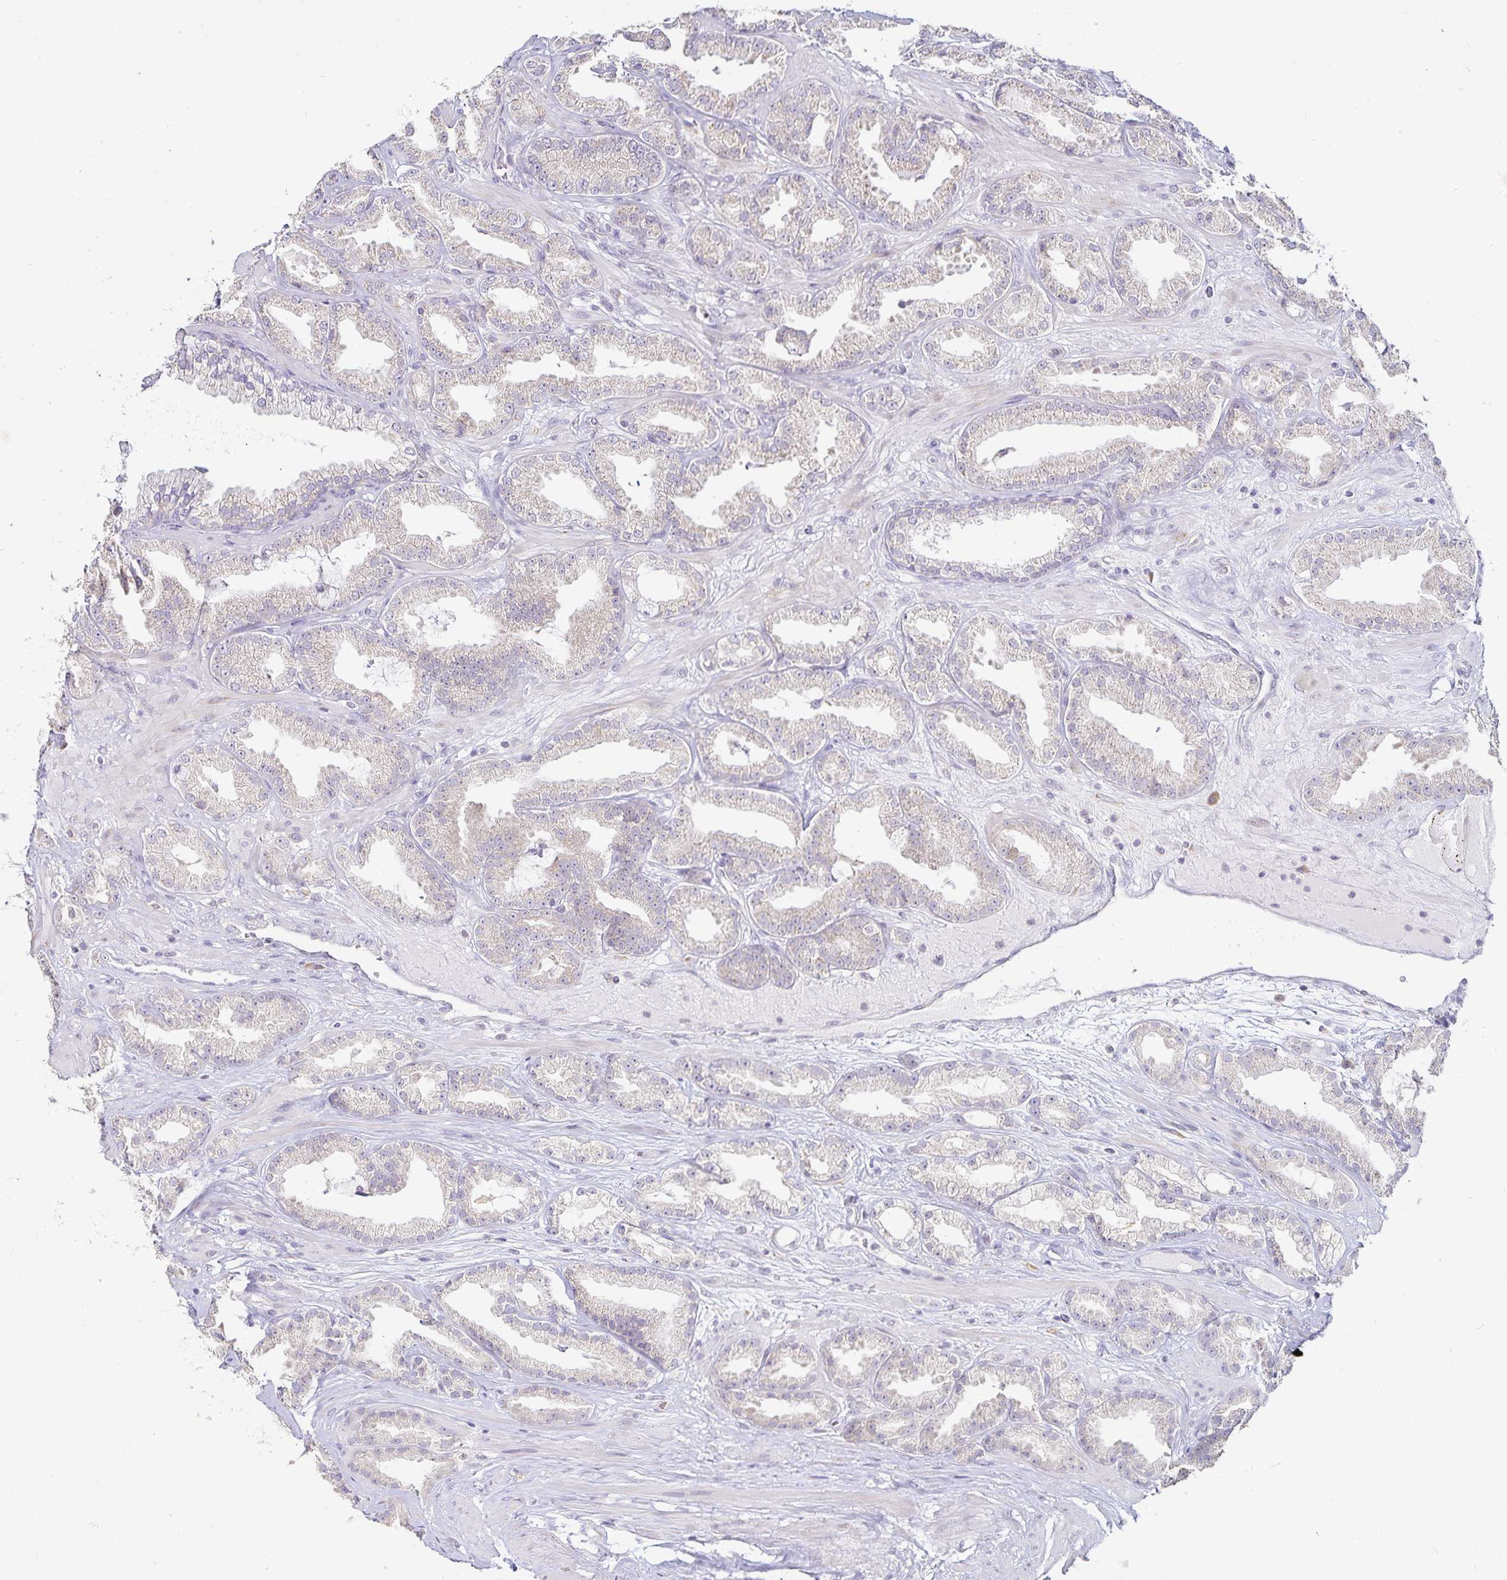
{"staining": {"intensity": "negative", "quantity": "none", "location": "none"}, "tissue": "prostate cancer", "cell_type": "Tumor cells", "image_type": "cancer", "snomed": [{"axis": "morphology", "description": "Adenocarcinoma, Low grade"}, {"axis": "topography", "description": "Prostate"}], "caption": "High power microscopy micrograph of an IHC image of adenocarcinoma (low-grade) (prostate), revealing no significant staining in tumor cells. (DAB IHC with hematoxylin counter stain).", "gene": "GP2", "patient": {"sex": "male", "age": 61}}